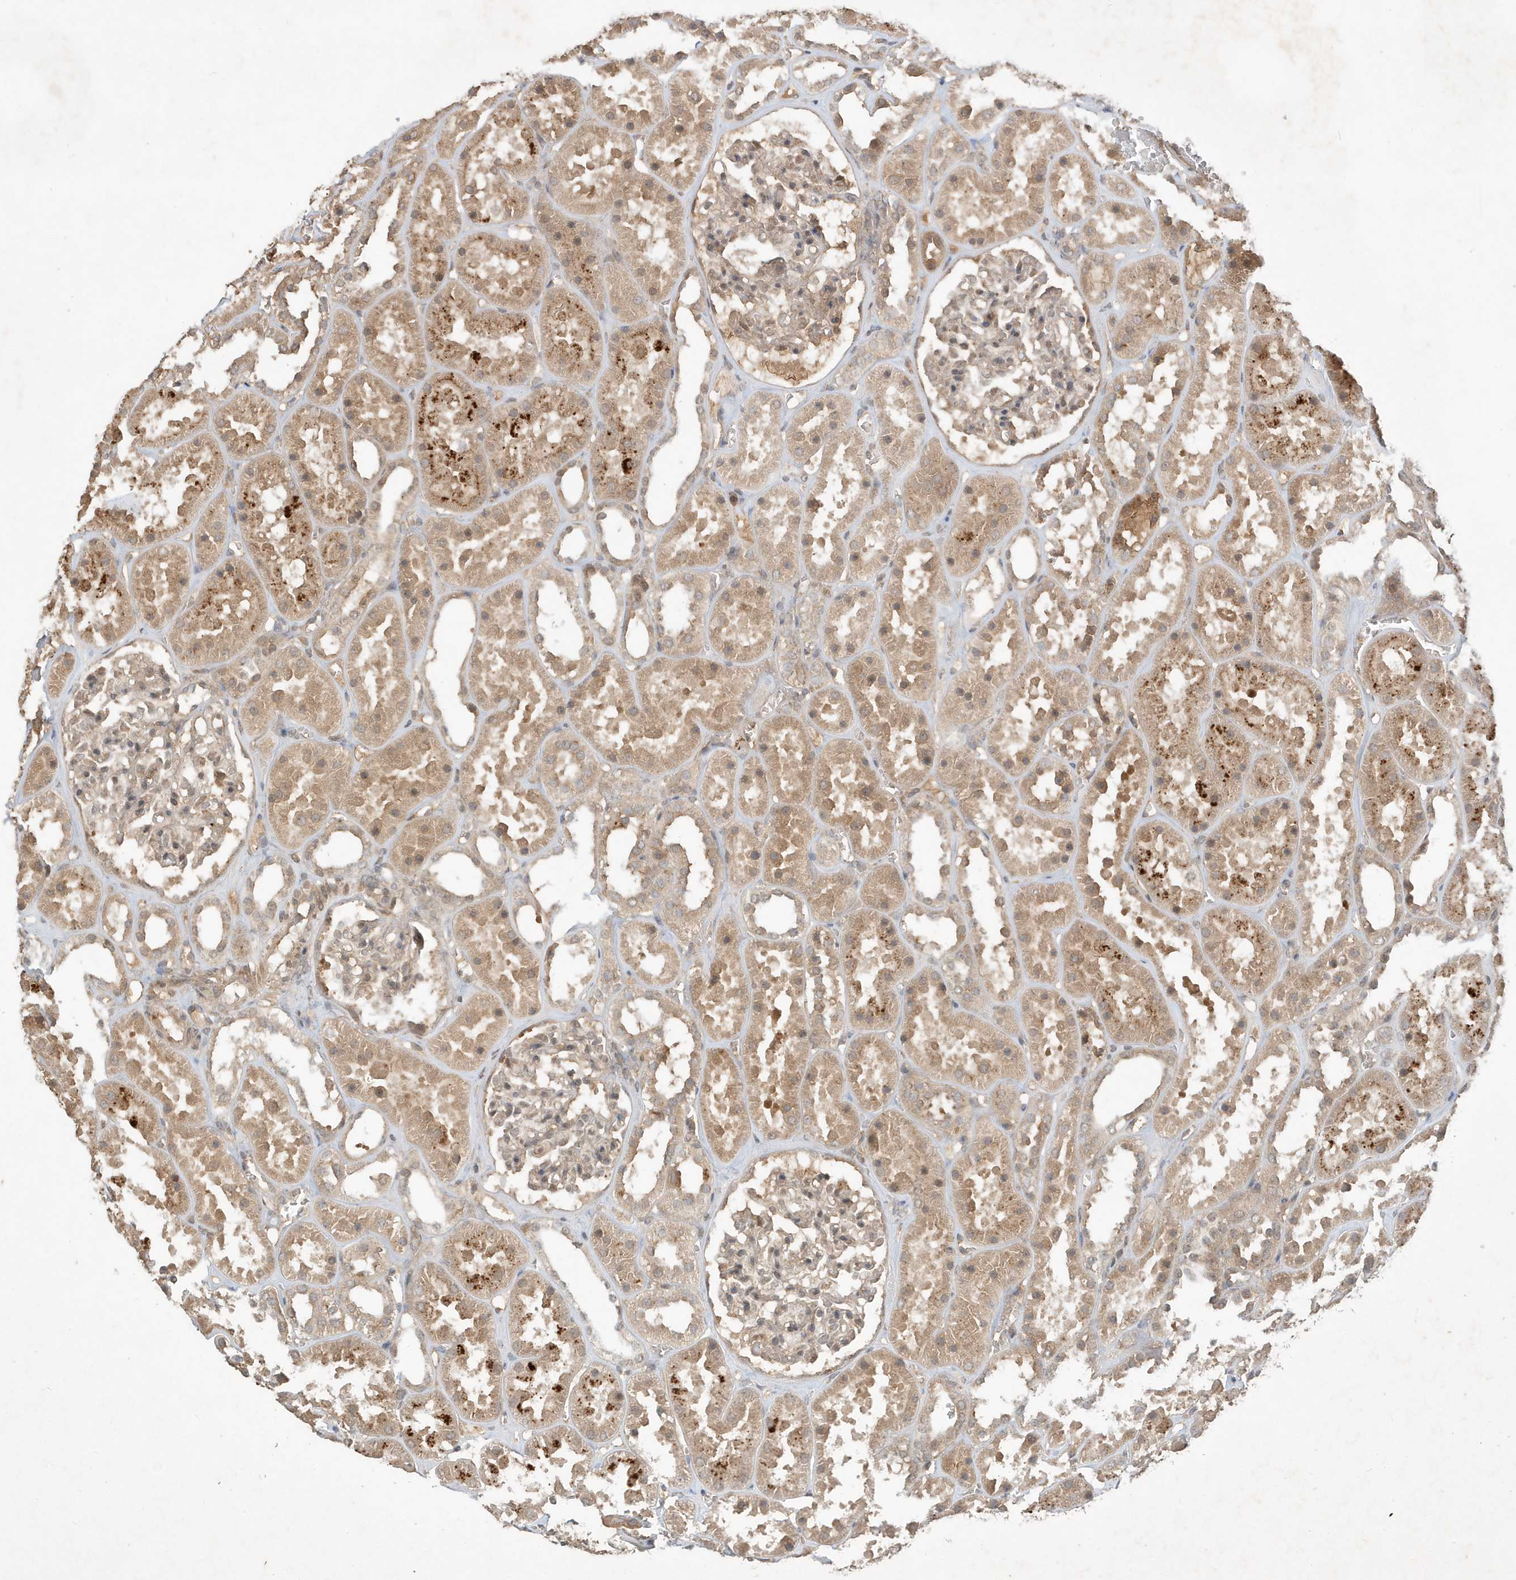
{"staining": {"intensity": "weak", "quantity": "25%-75%", "location": "cytoplasmic/membranous"}, "tissue": "kidney", "cell_type": "Cells in glomeruli", "image_type": "normal", "snomed": [{"axis": "morphology", "description": "Normal tissue, NOS"}, {"axis": "topography", "description": "Kidney"}], "caption": "Immunohistochemistry (IHC) of normal human kidney reveals low levels of weak cytoplasmic/membranous expression in approximately 25%-75% of cells in glomeruli. The staining was performed using DAB (3,3'-diaminobenzidine), with brown indicating positive protein expression. Nuclei are stained blue with hematoxylin.", "gene": "ABCB9", "patient": {"sex": "female", "age": 41}}